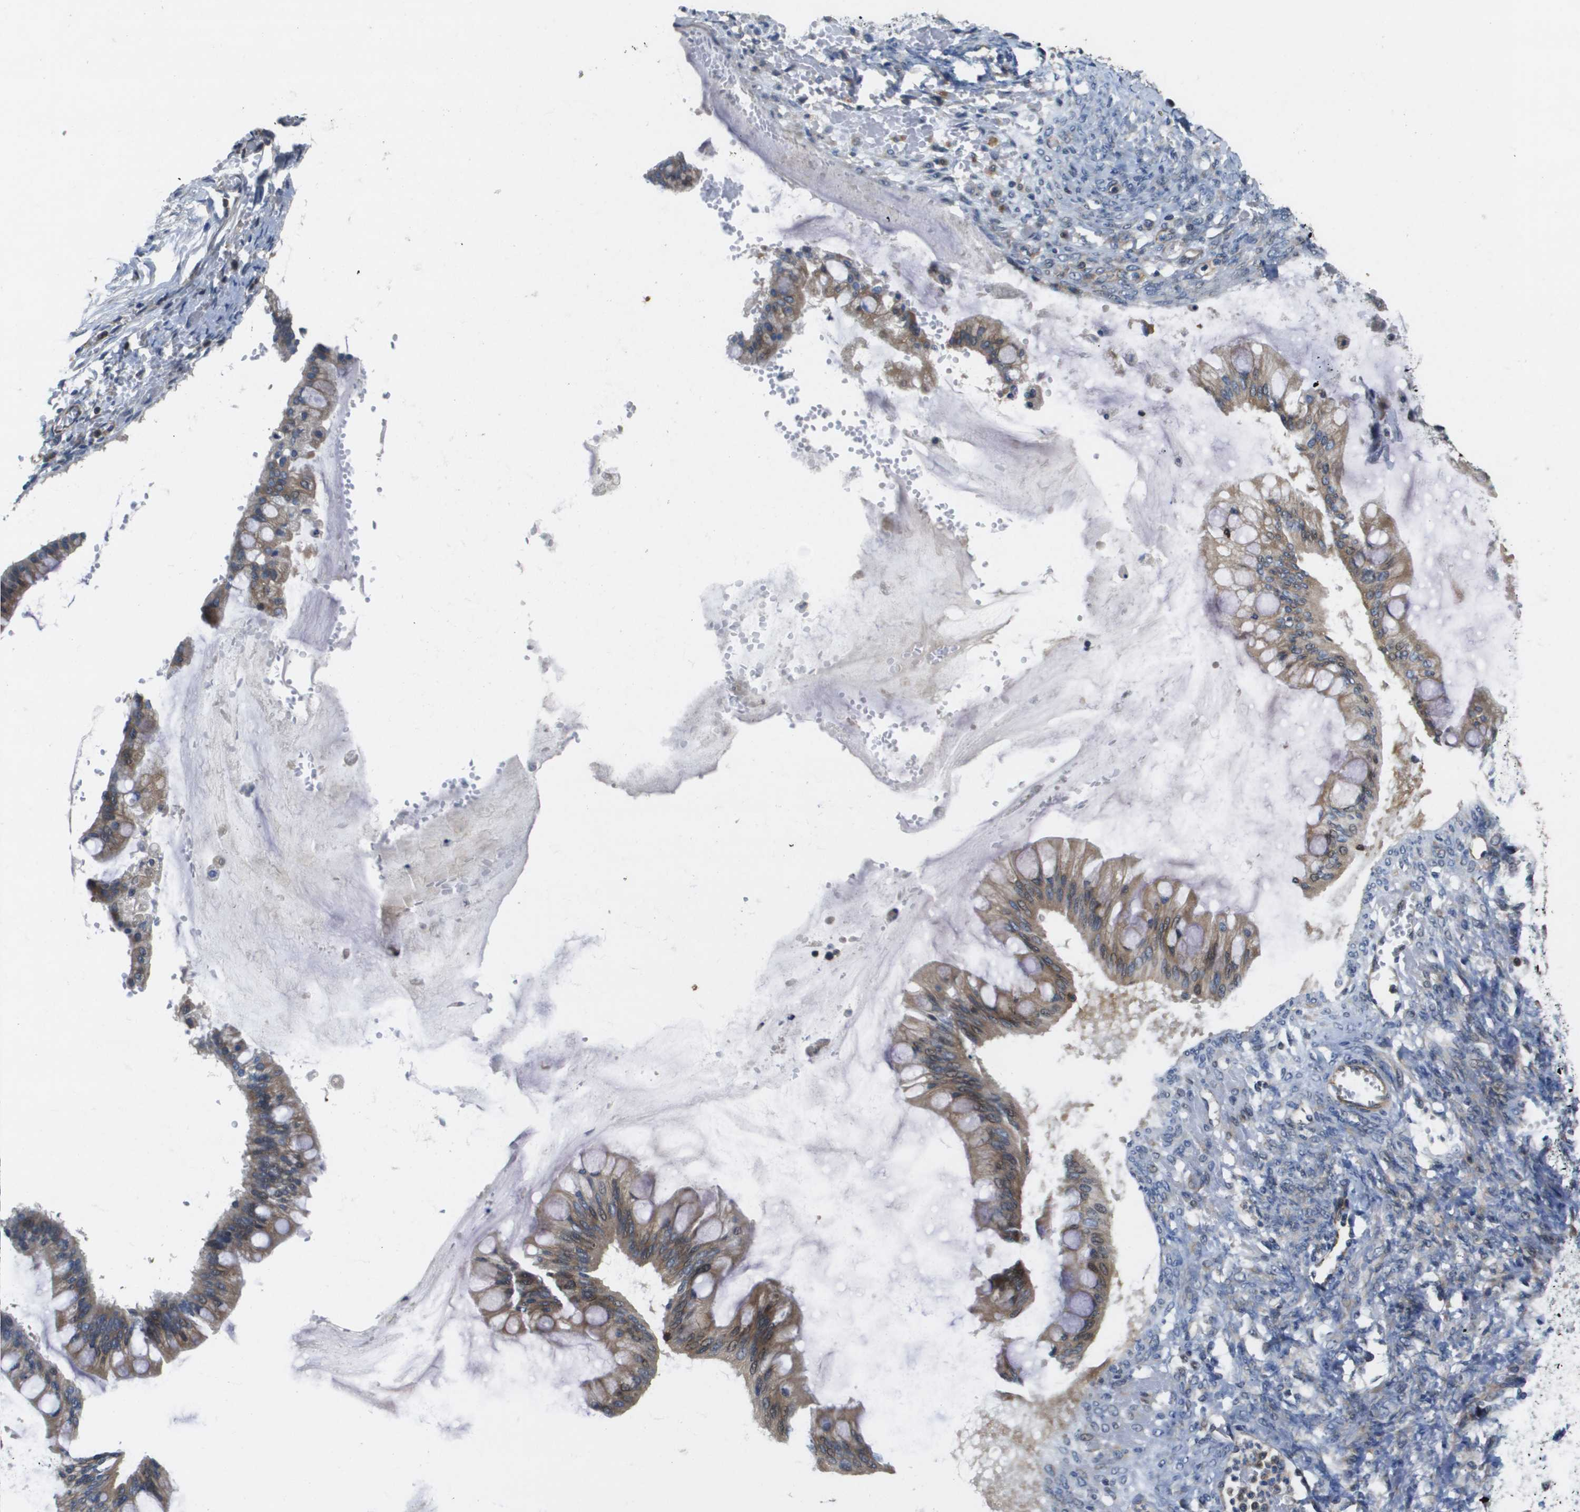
{"staining": {"intensity": "moderate", "quantity": ">75%", "location": "cytoplasmic/membranous"}, "tissue": "ovarian cancer", "cell_type": "Tumor cells", "image_type": "cancer", "snomed": [{"axis": "morphology", "description": "Cystadenocarcinoma, mucinous, NOS"}, {"axis": "topography", "description": "Ovary"}], "caption": "Brown immunohistochemical staining in ovarian mucinous cystadenocarcinoma displays moderate cytoplasmic/membranous positivity in approximately >75% of tumor cells.", "gene": "SCN4B", "patient": {"sex": "female", "age": 73}}